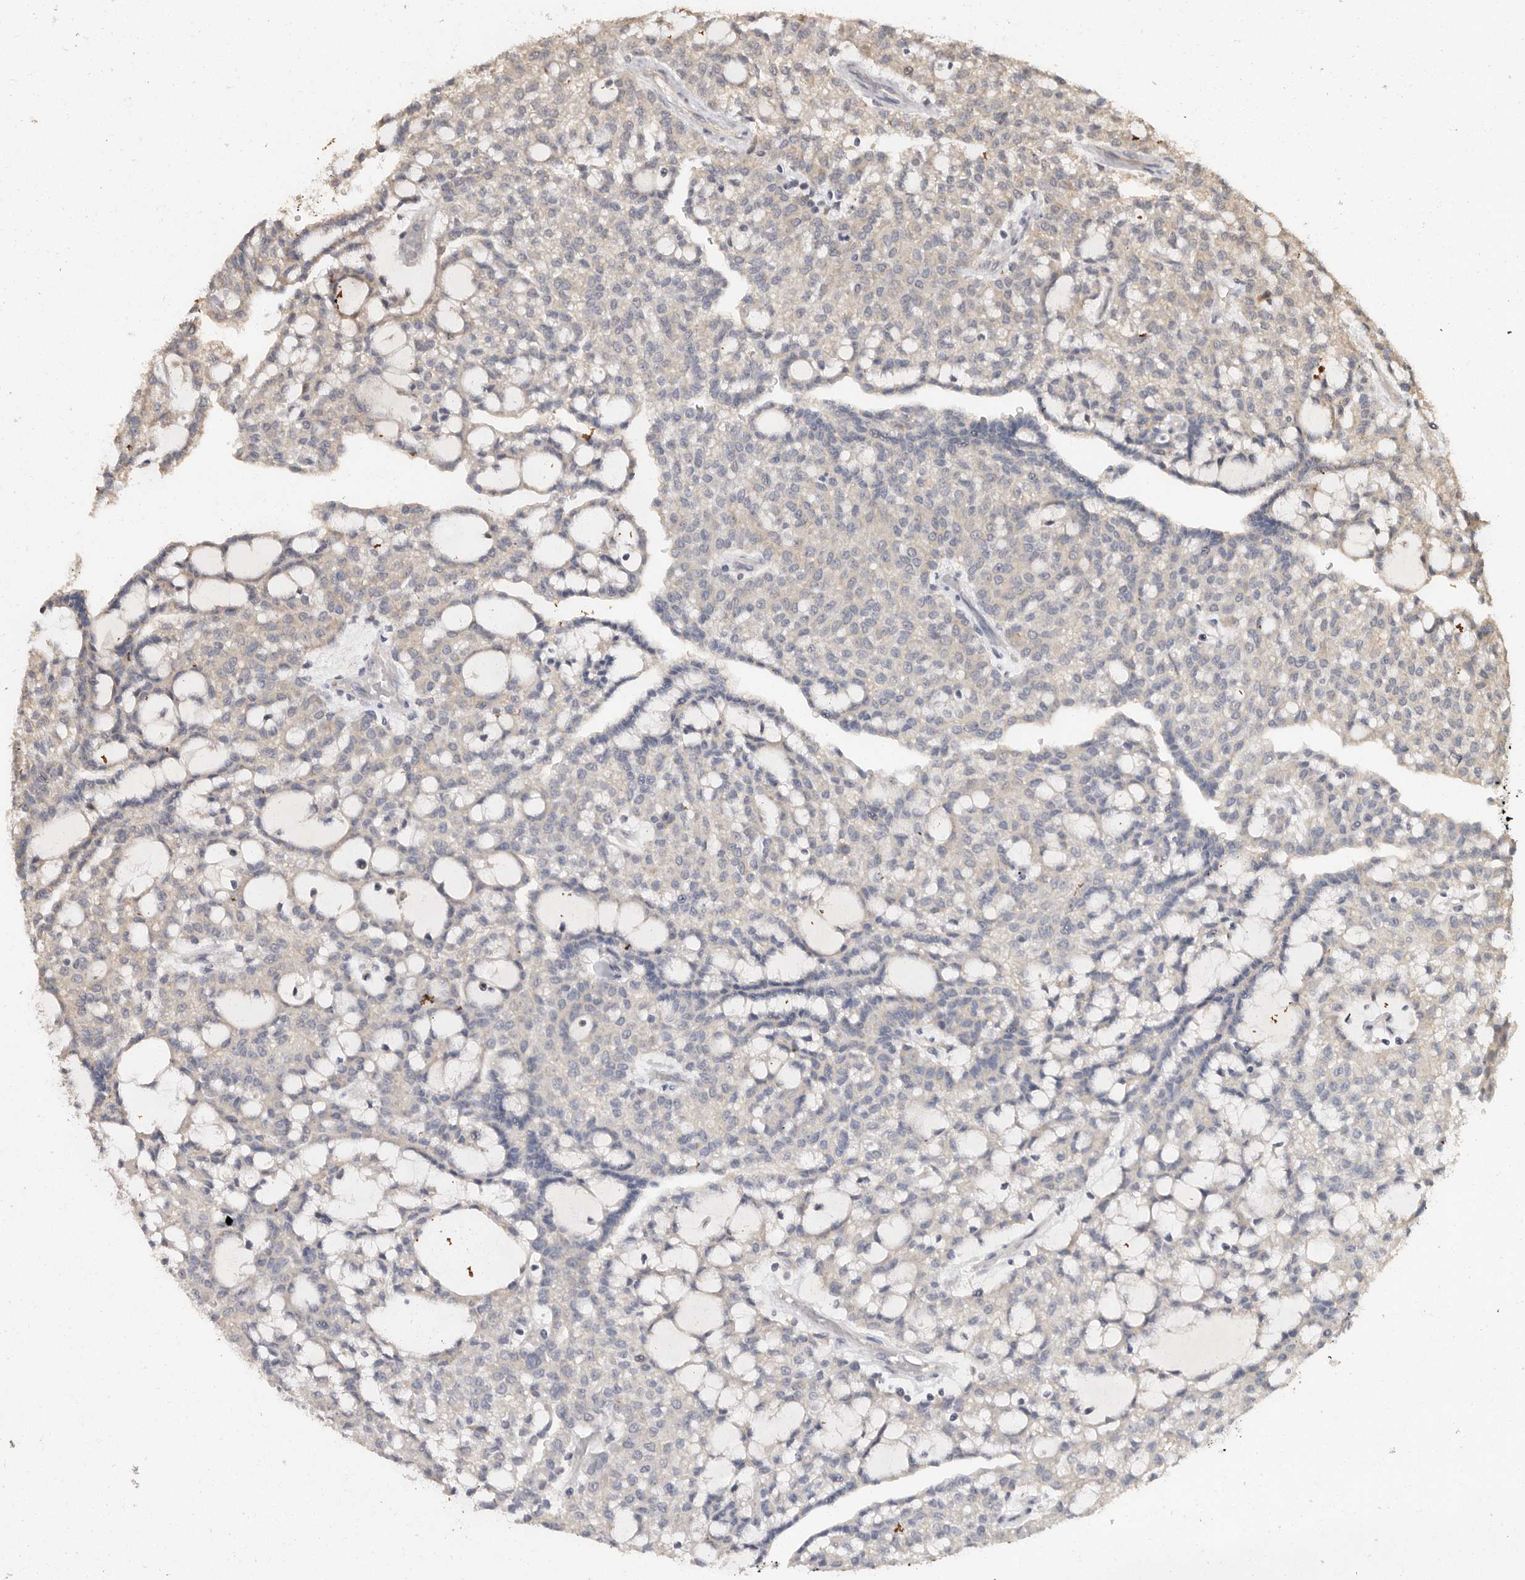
{"staining": {"intensity": "negative", "quantity": "none", "location": "none"}, "tissue": "renal cancer", "cell_type": "Tumor cells", "image_type": "cancer", "snomed": [{"axis": "morphology", "description": "Adenocarcinoma, NOS"}, {"axis": "topography", "description": "Kidney"}], "caption": "Tumor cells show no significant staining in renal cancer (adenocarcinoma).", "gene": "BAIAP2", "patient": {"sex": "male", "age": 63}}